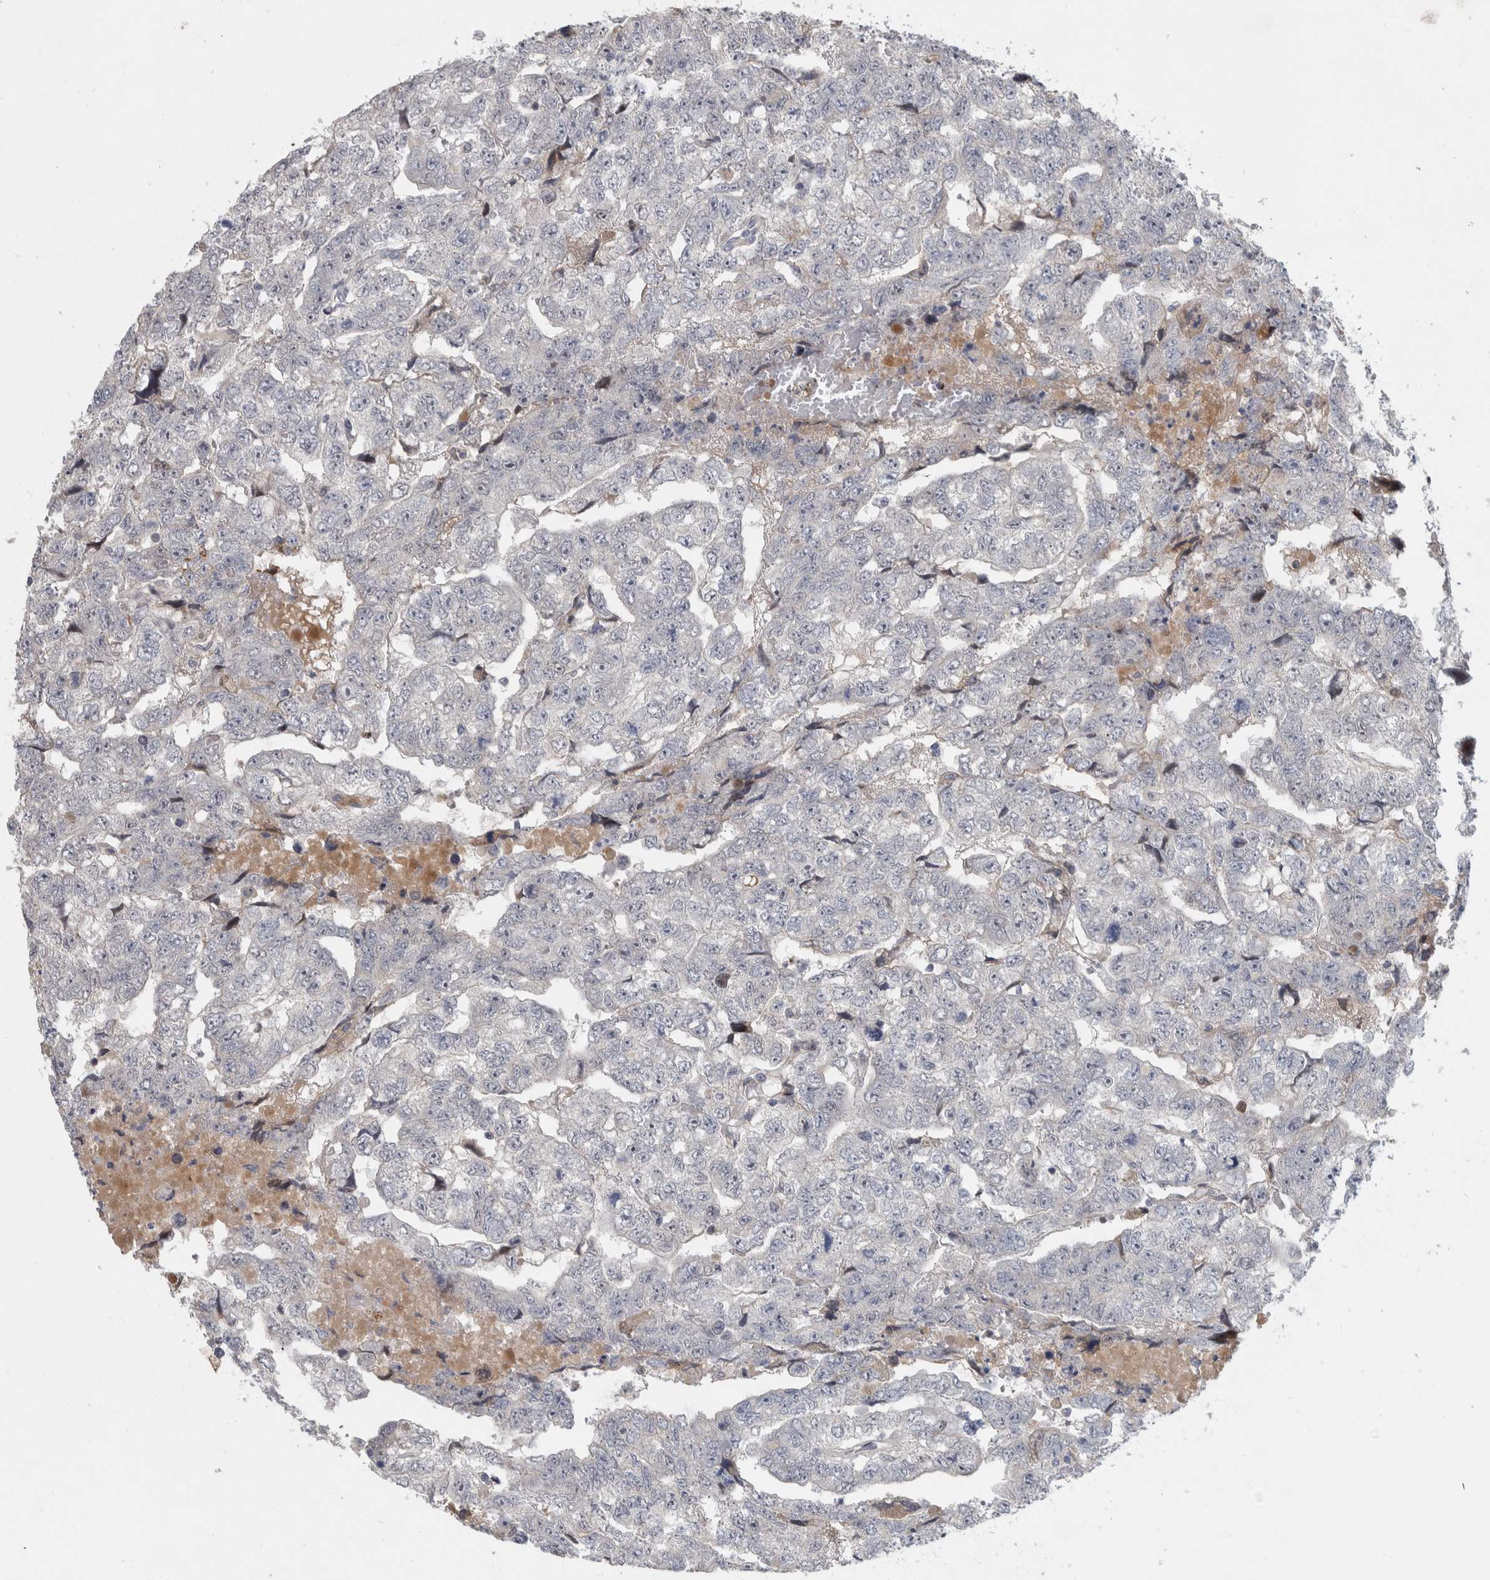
{"staining": {"intensity": "negative", "quantity": "none", "location": "none"}, "tissue": "testis cancer", "cell_type": "Tumor cells", "image_type": "cancer", "snomed": [{"axis": "morphology", "description": "Carcinoma, Embryonal, NOS"}, {"axis": "topography", "description": "Testis"}], "caption": "IHC image of human testis embryonal carcinoma stained for a protein (brown), which reveals no expression in tumor cells. (DAB immunohistochemistry, high magnification).", "gene": "RBM48", "patient": {"sex": "male", "age": 36}}